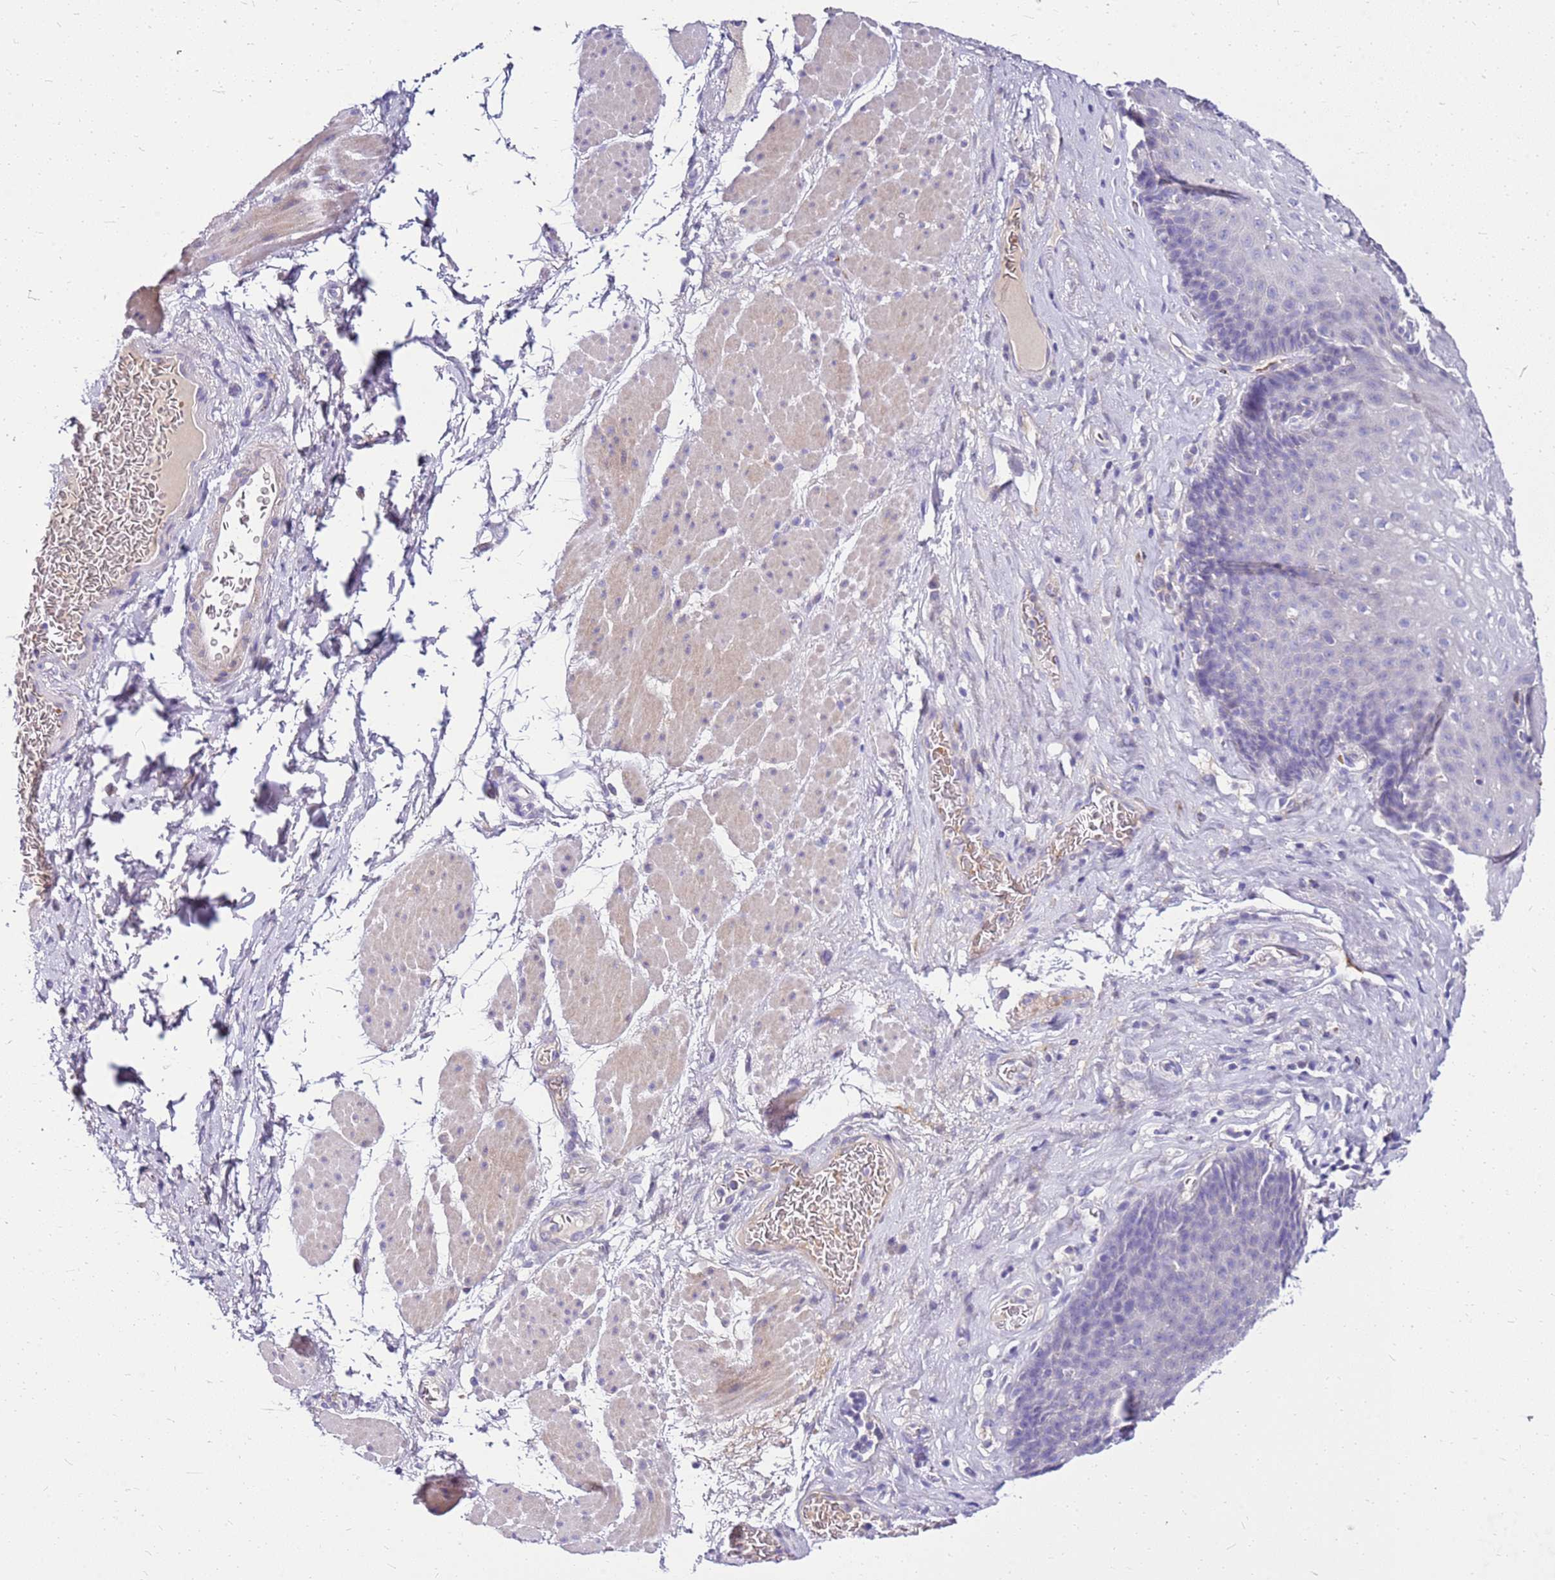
{"staining": {"intensity": "negative", "quantity": "none", "location": "none"}, "tissue": "esophagus", "cell_type": "Squamous epithelial cells", "image_type": "normal", "snomed": [{"axis": "morphology", "description": "Normal tissue, NOS"}, {"axis": "topography", "description": "Esophagus"}], "caption": "Protein analysis of unremarkable esophagus shows no significant staining in squamous epithelial cells. (DAB IHC, high magnification).", "gene": "DCDC2B", "patient": {"sex": "female", "age": 66}}